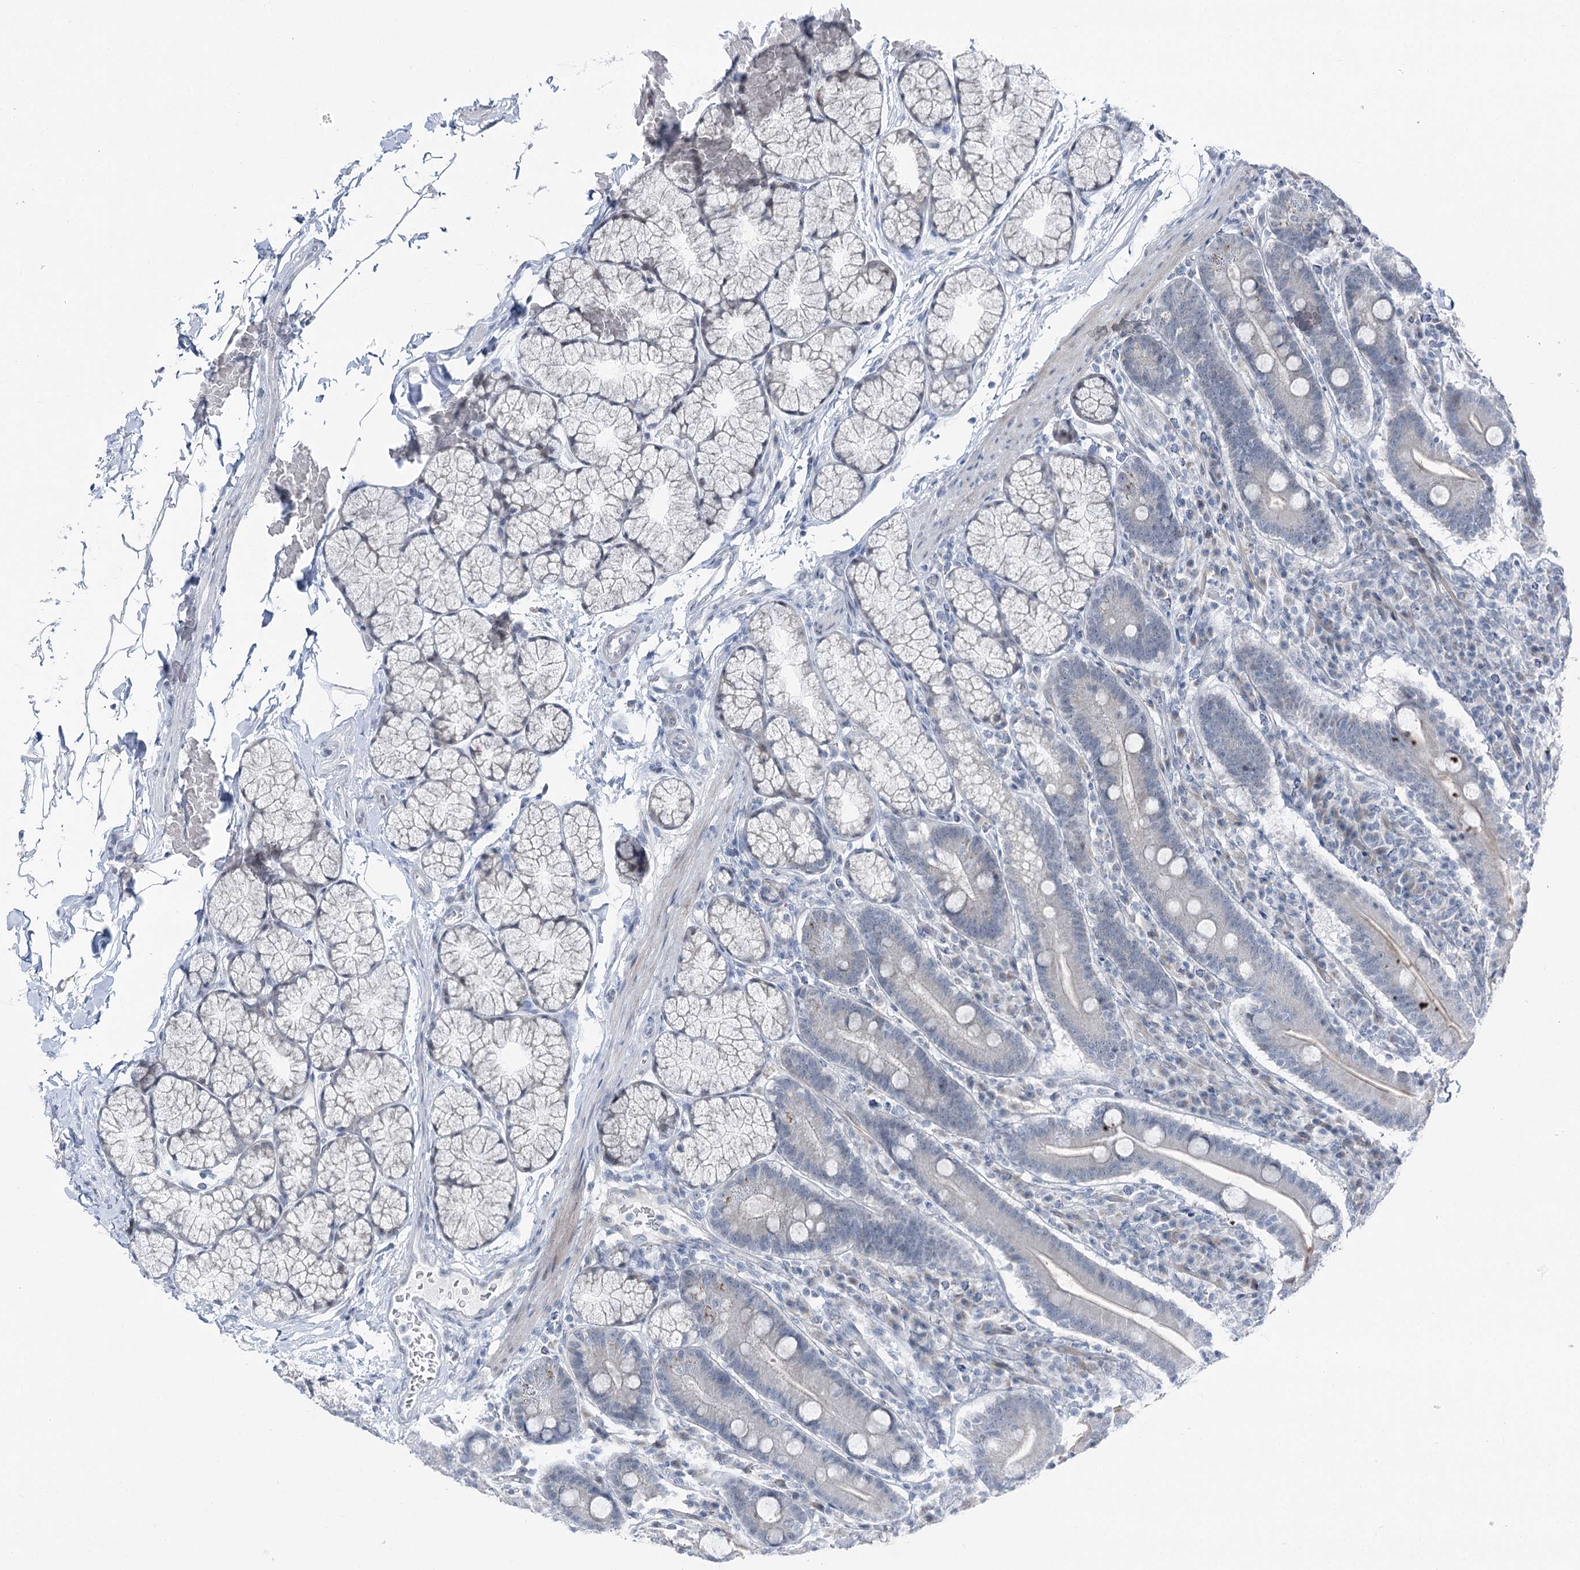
{"staining": {"intensity": "negative", "quantity": "none", "location": "none"}, "tissue": "duodenum", "cell_type": "Glandular cells", "image_type": "normal", "snomed": [{"axis": "morphology", "description": "Normal tissue, NOS"}, {"axis": "topography", "description": "Duodenum"}], "caption": "This is an immunohistochemistry image of benign duodenum. There is no expression in glandular cells.", "gene": "STEEP1", "patient": {"sex": "male", "age": 35}}